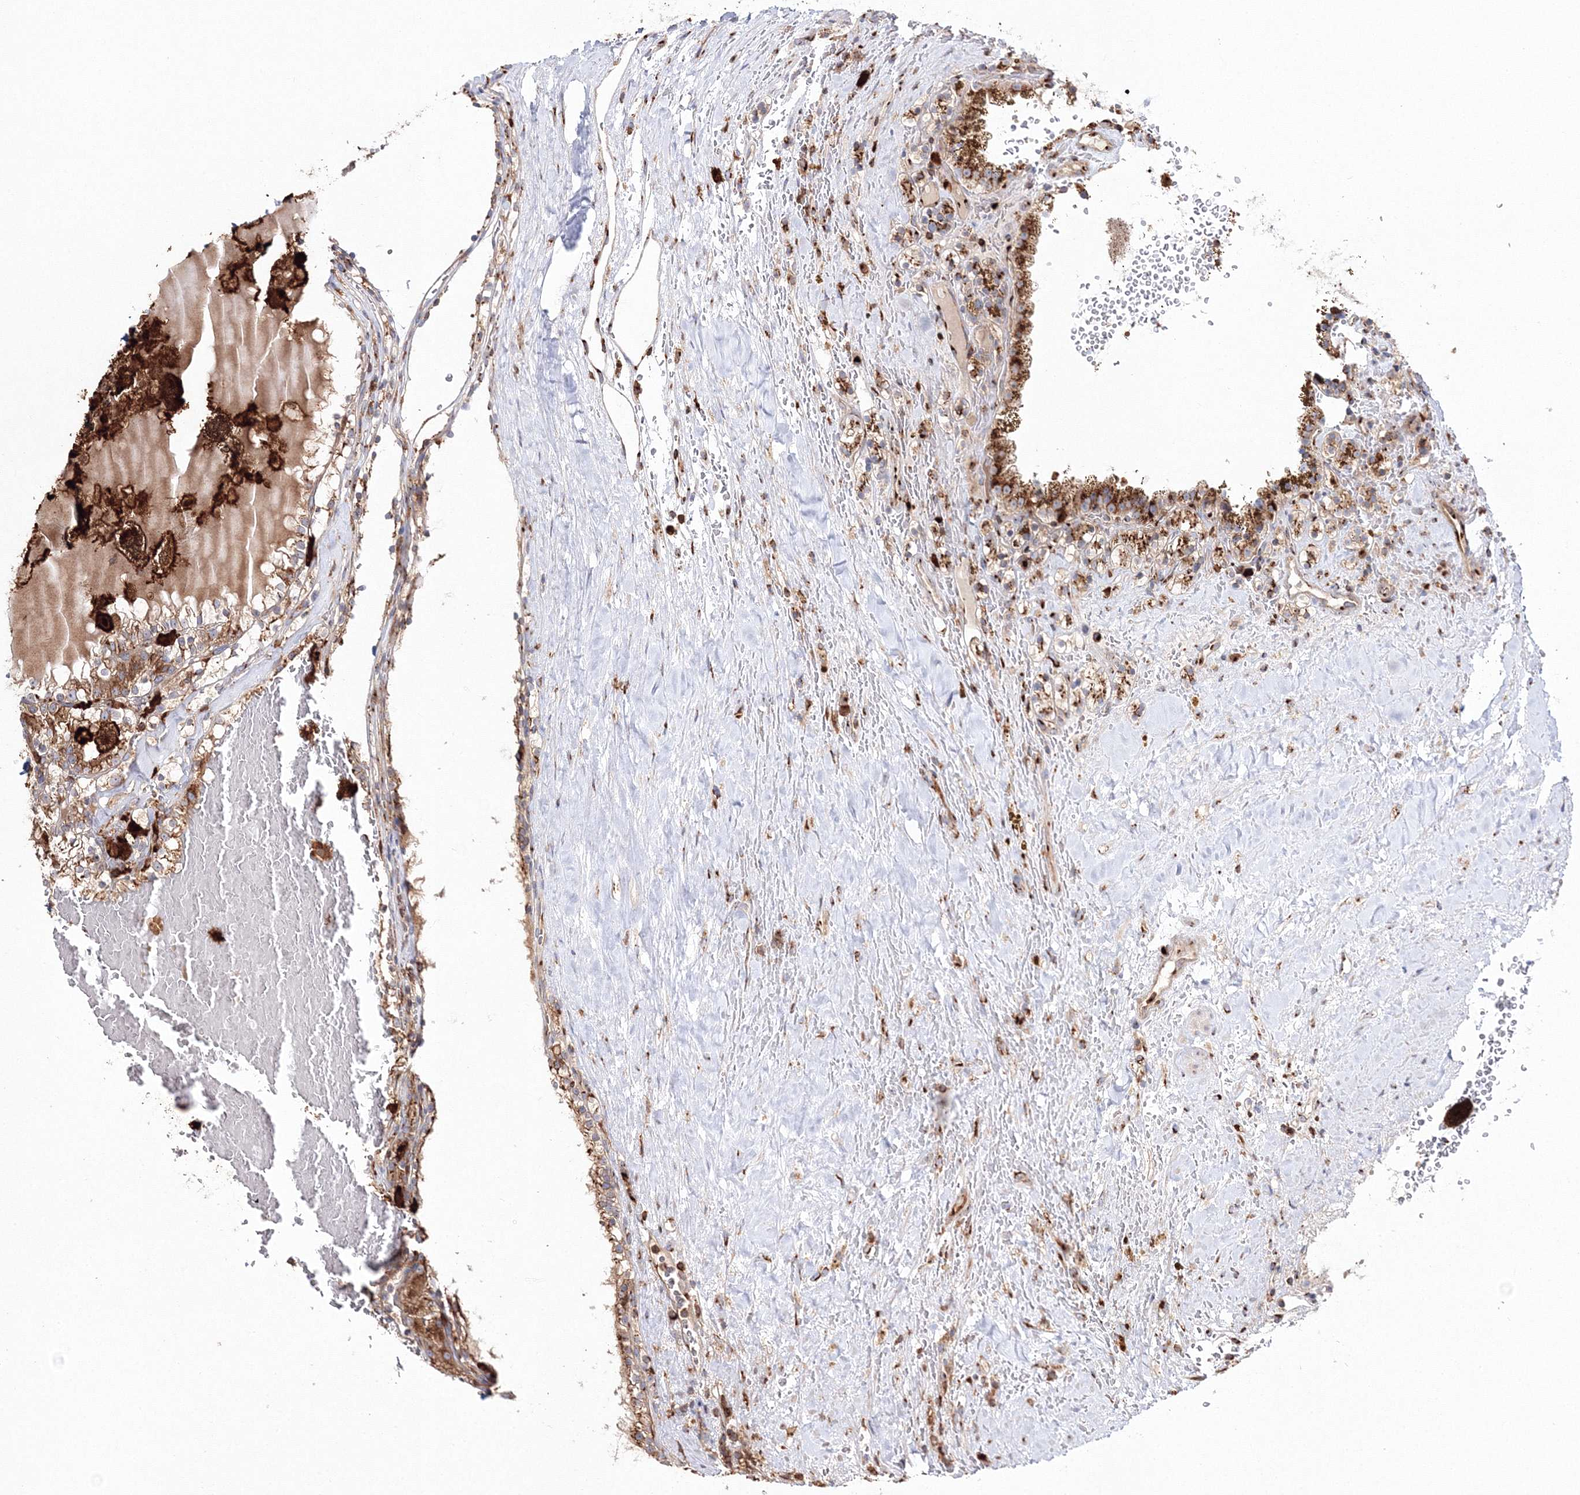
{"staining": {"intensity": "moderate", "quantity": ">75%", "location": "cytoplasmic/membranous"}, "tissue": "renal cancer", "cell_type": "Tumor cells", "image_type": "cancer", "snomed": [{"axis": "morphology", "description": "Adenocarcinoma, NOS"}, {"axis": "topography", "description": "Kidney"}], "caption": "Immunohistochemical staining of human adenocarcinoma (renal) demonstrates medium levels of moderate cytoplasmic/membranous protein staining in about >75% of tumor cells.", "gene": "ARCN1", "patient": {"sex": "female", "age": 56}}